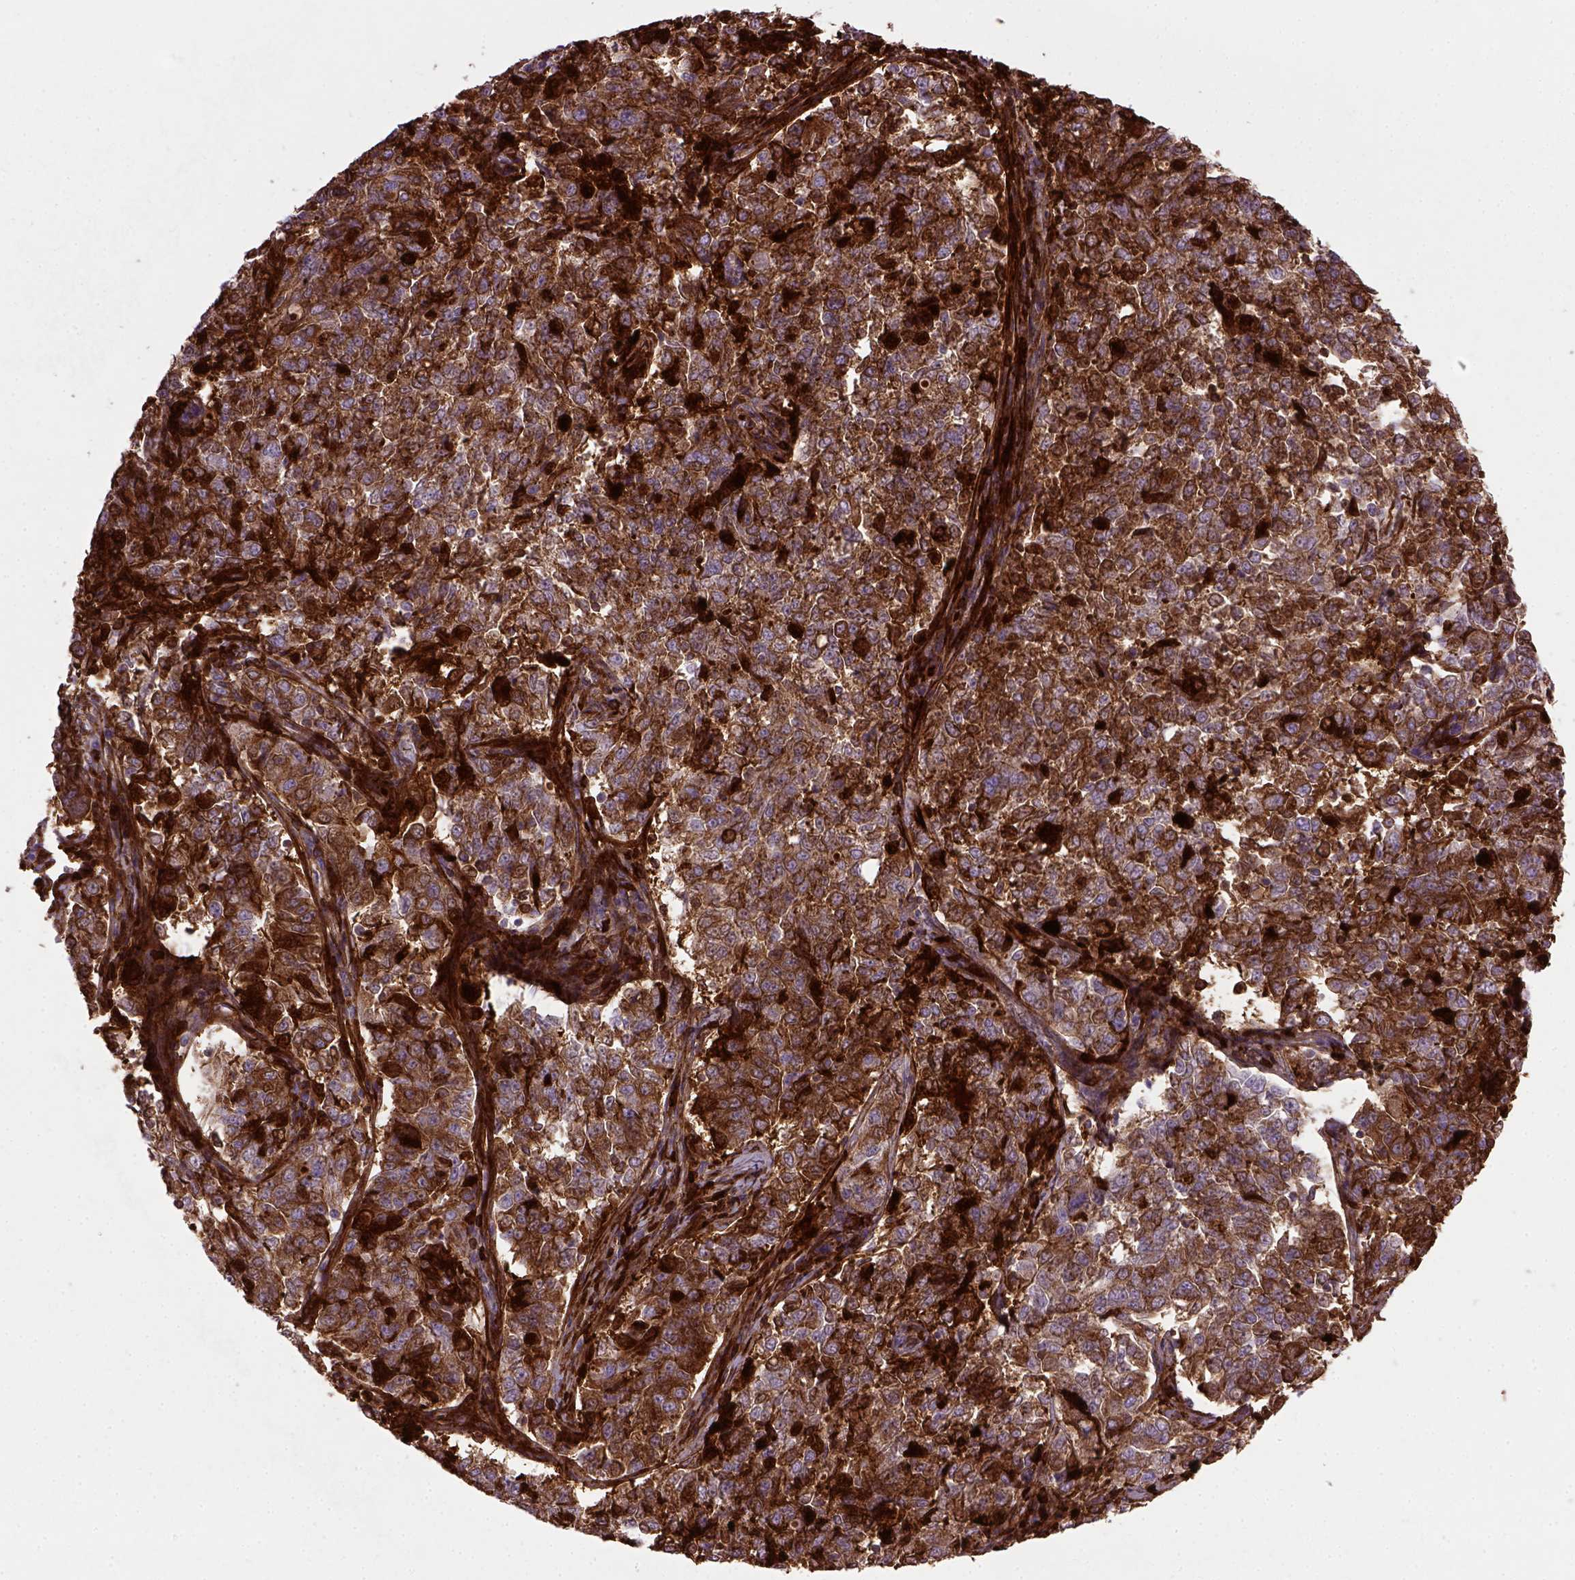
{"staining": {"intensity": "strong", "quantity": ">75%", "location": "cytoplasmic/membranous"}, "tissue": "endometrial cancer", "cell_type": "Tumor cells", "image_type": "cancer", "snomed": [{"axis": "morphology", "description": "Adenocarcinoma, NOS"}, {"axis": "topography", "description": "Endometrium"}], "caption": "DAB (3,3'-diaminobenzidine) immunohistochemical staining of human adenocarcinoma (endometrial) demonstrates strong cytoplasmic/membranous protein staining in approximately >75% of tumor cells. (DAB (3,3'-diaminobenzidine) IHC with brightfield microscopy, high magnification).", "gene": "CDH1", "patient": {"sex": "female", "age": 43}}